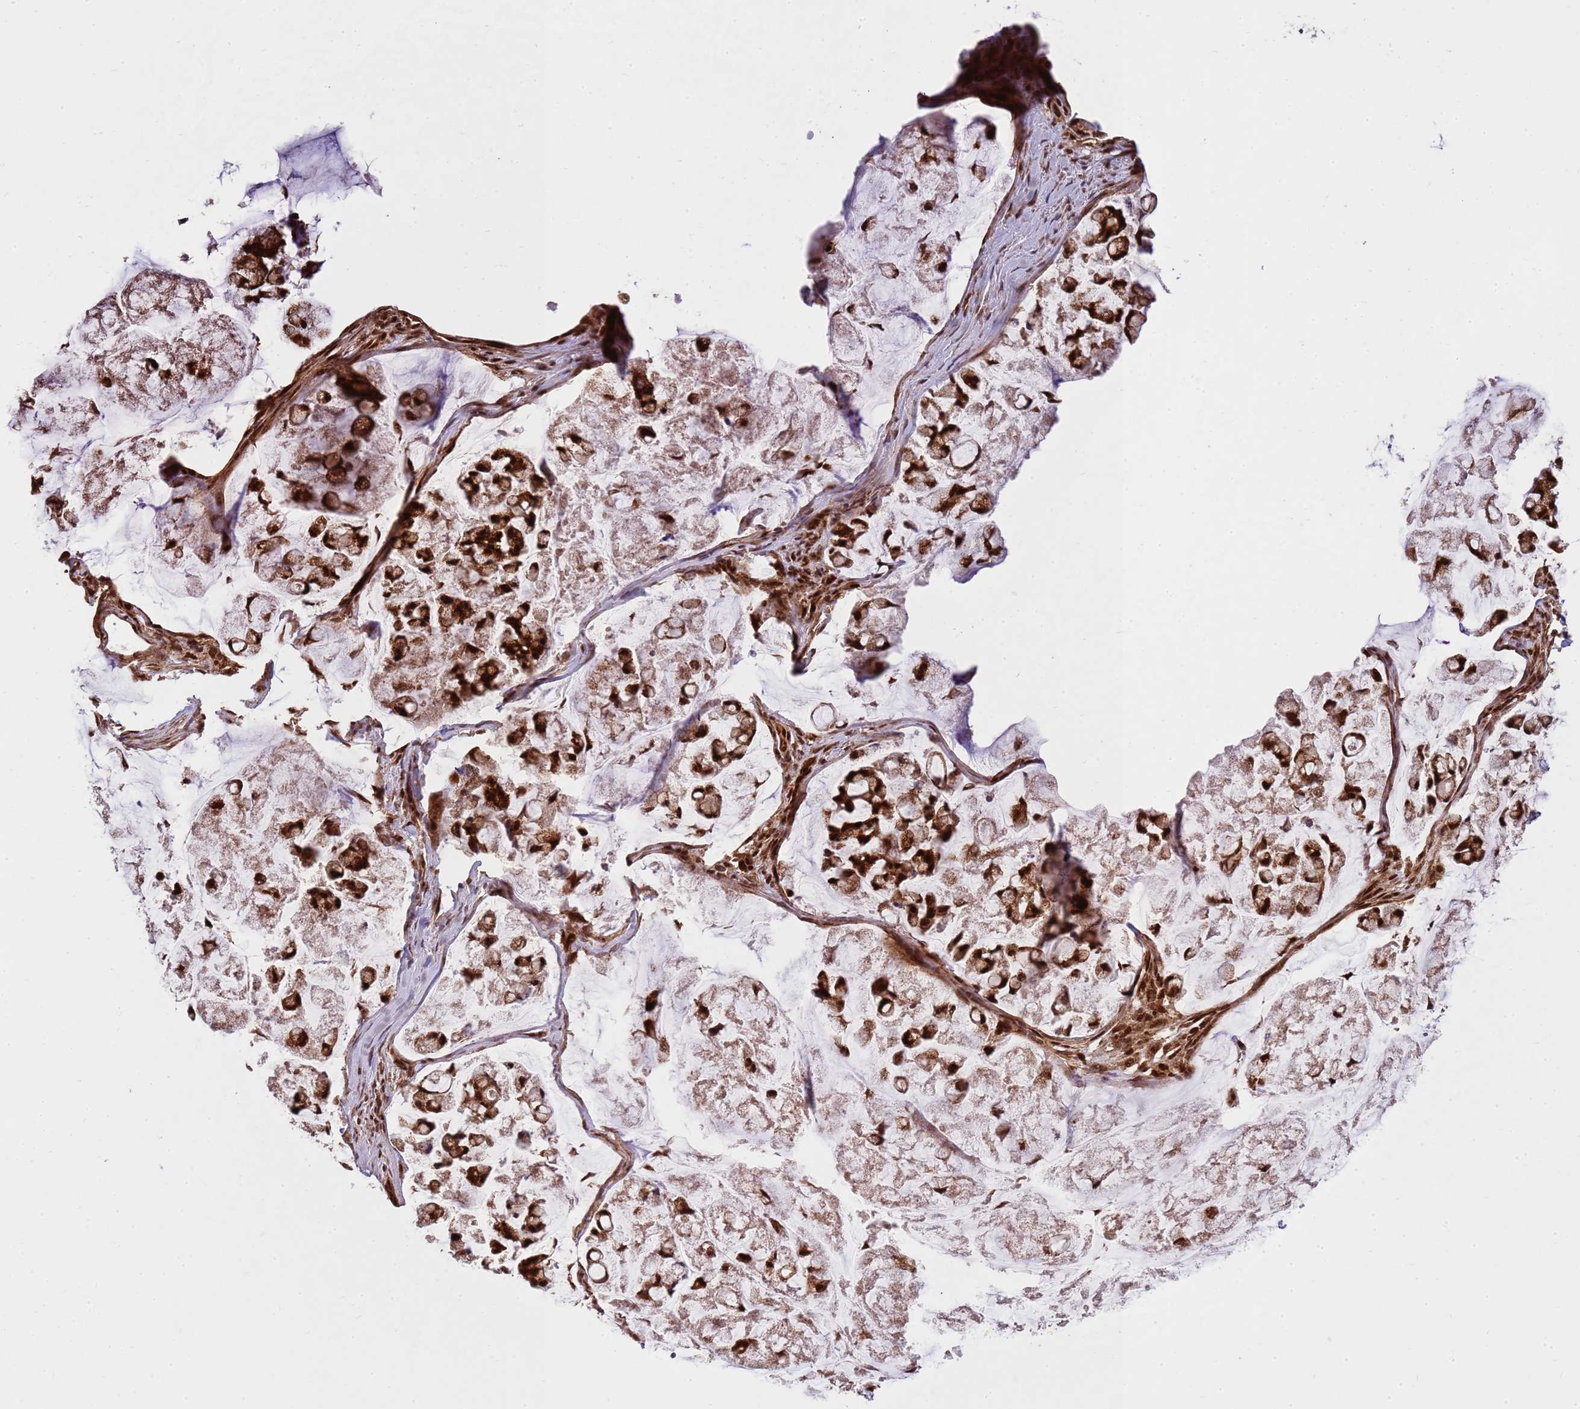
{"staining": {"intensity": "strong", "quantity": ">75%", "location": "cytoplasmic/membranous,nuclear"}, "tissue": "stomach cancer", "cell_type": "Tumor cells", "image_type": "cancer", "snomed": [{"axis": "morphology", "description": "Adenocarcinoma, NOS"}, {"axis": "topography", "description": "Stomach, lower"}], "caption": "Immunohistochemical staining of stomach cancer displays high levels of strong cytoplasmic/membranous and nuclear expression in about >75% of tumor cells.", "gene": "PEX14", "patient": {"sex": "male", "age": 67}}